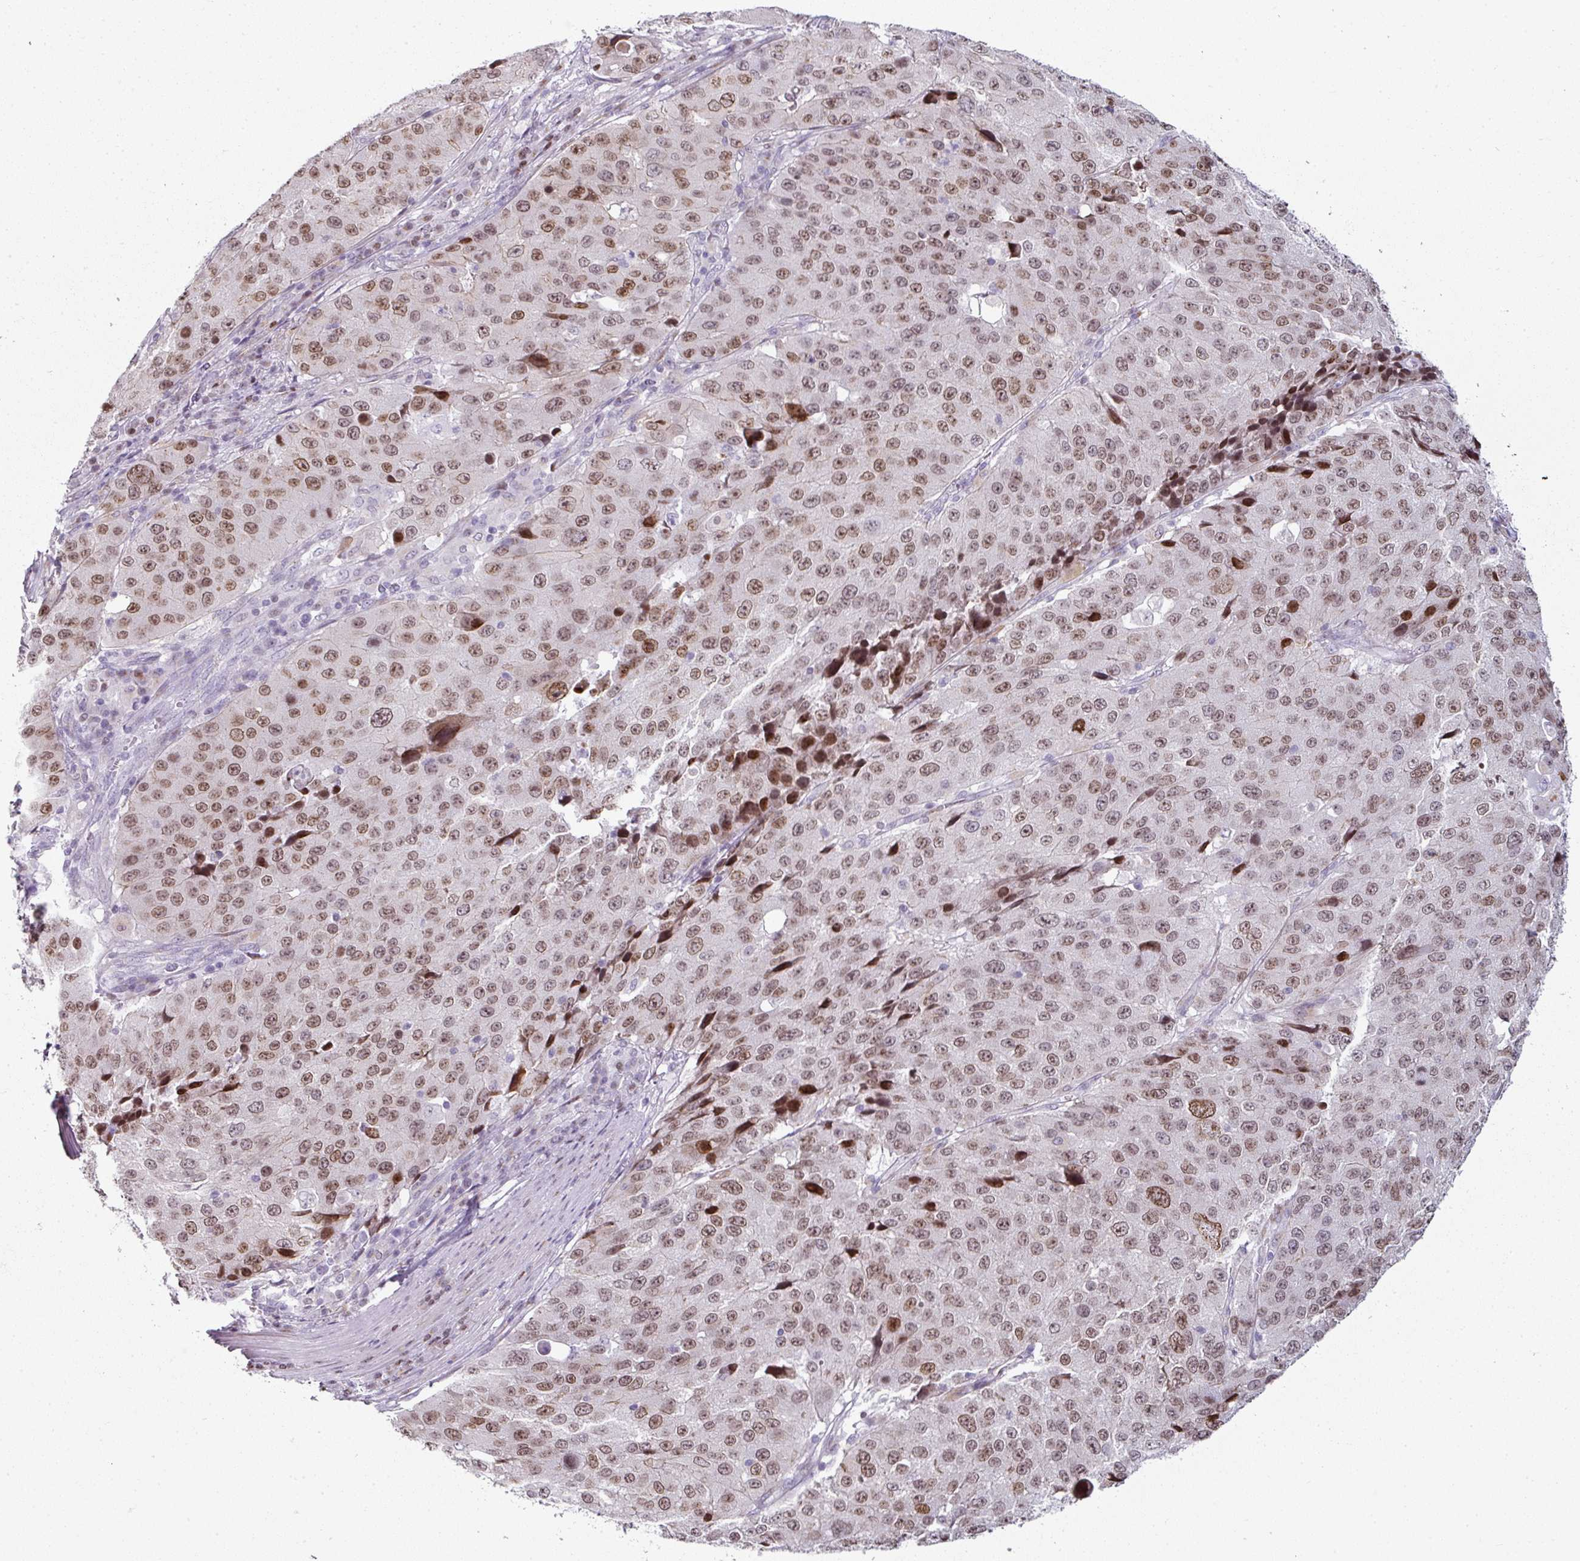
{"staining": {"intensity": "moderate", "quantity": ">75%", "location": "nuclear"}, "tissue": "stomach cancer", "cell_type": "Tumor cells", "image_type": "cancer", "snomed": [{"axis": "morphology", "description": "Adenocarcinoma, NOS"}, {"axis": "topography", "description": "Stomach"}], "caption": "Stomach cancer stained with immunohistochemistry displays moderate nuclear positivity in approximately >75% of tumor cells.", "gene": "SYT8", "patient": {"sex": "male", "age": 71}}